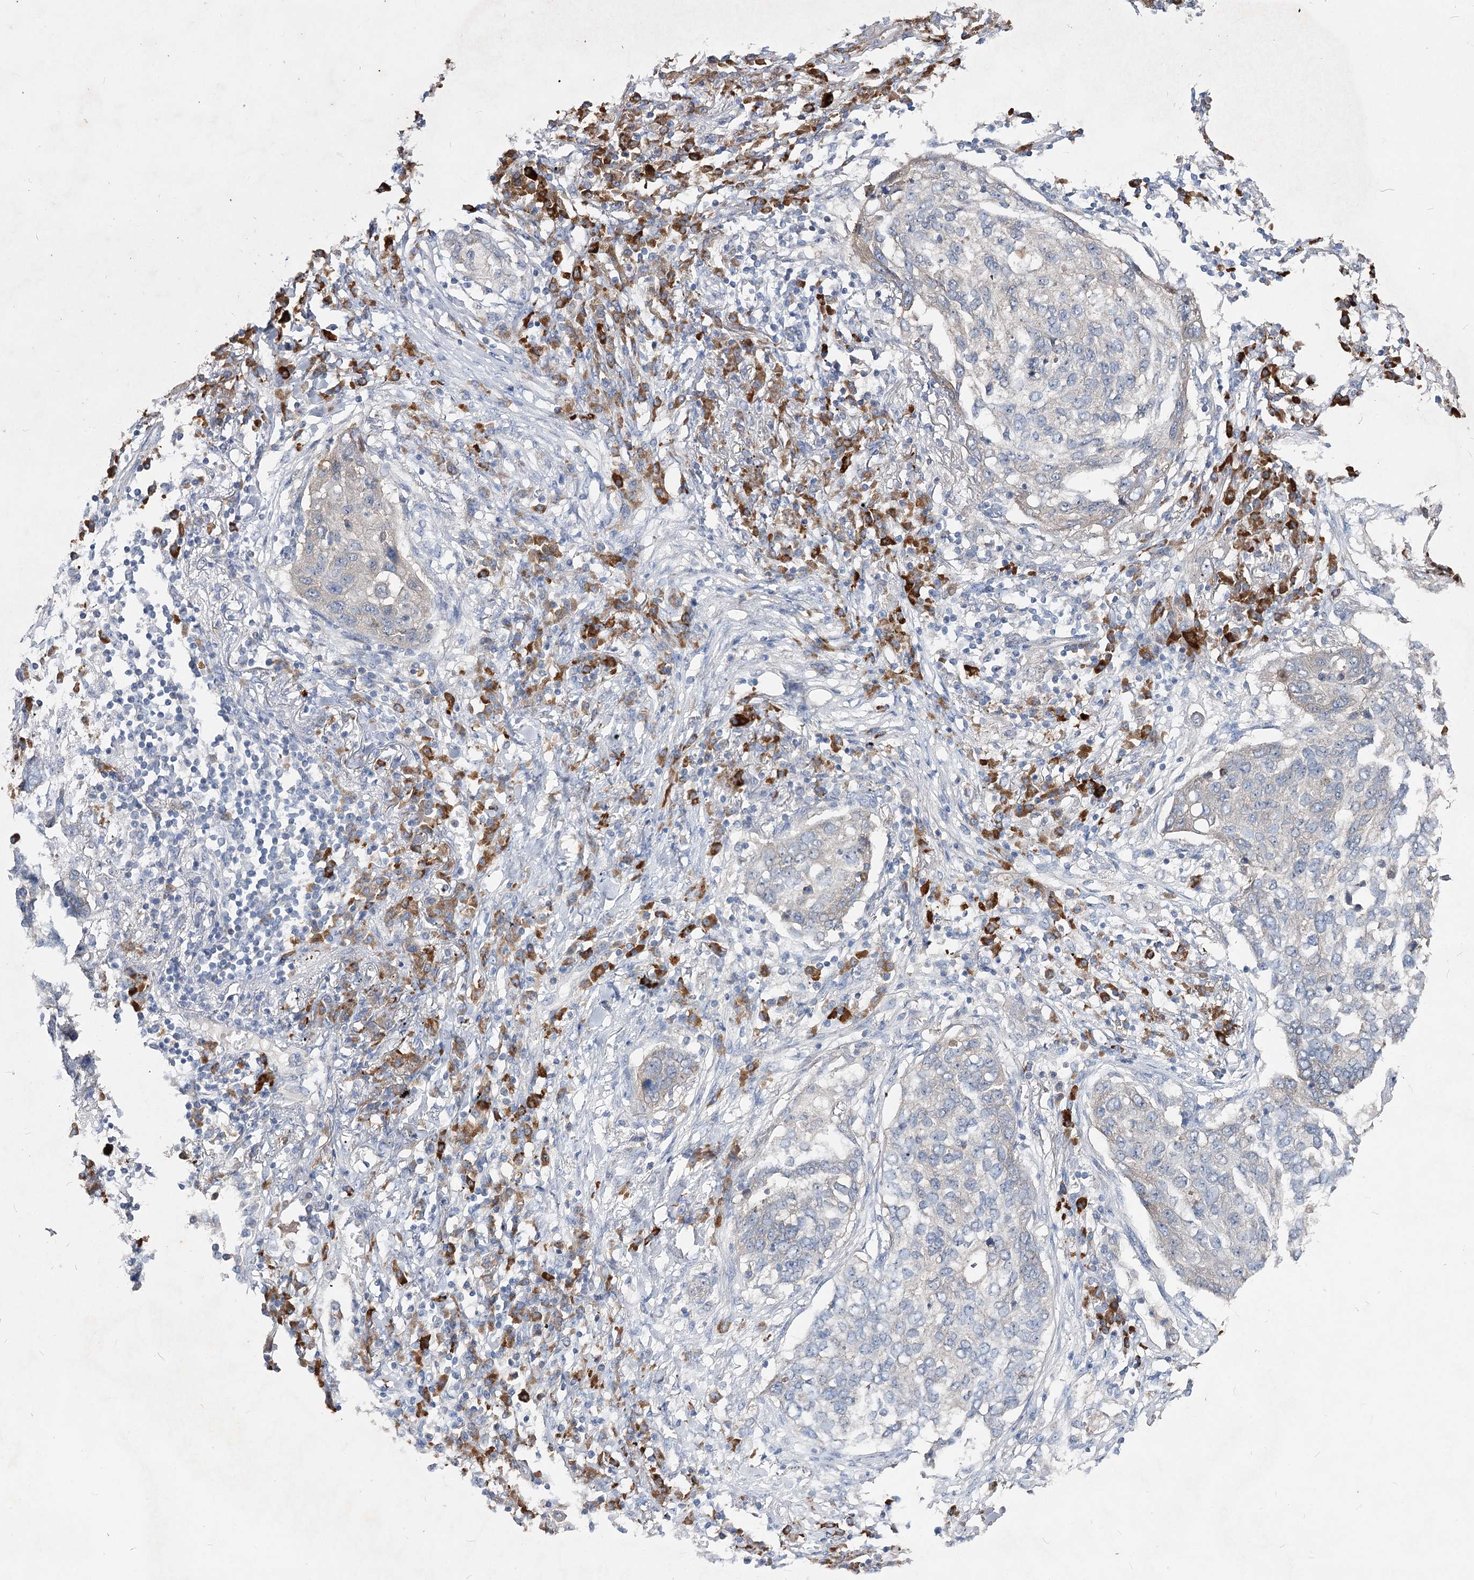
{"staining": {"intensity": "negative", "quantity": "none", "location": "none"}, "tissue": "lung cancer", "cell_type": "Tumor cells", "image_type": "cancer", "snomed": [{"axis": "morphology", "description": "Squamous cell carcinoma, NOS"}, {"axis": "topography", "description": "Lung"}], "caption": "There is no significant staining in tumor cells of lung cancer (squamous cell carcinoma).", "gene": "IL1RAP", "patient": {"sex": "female", "age": 63}}